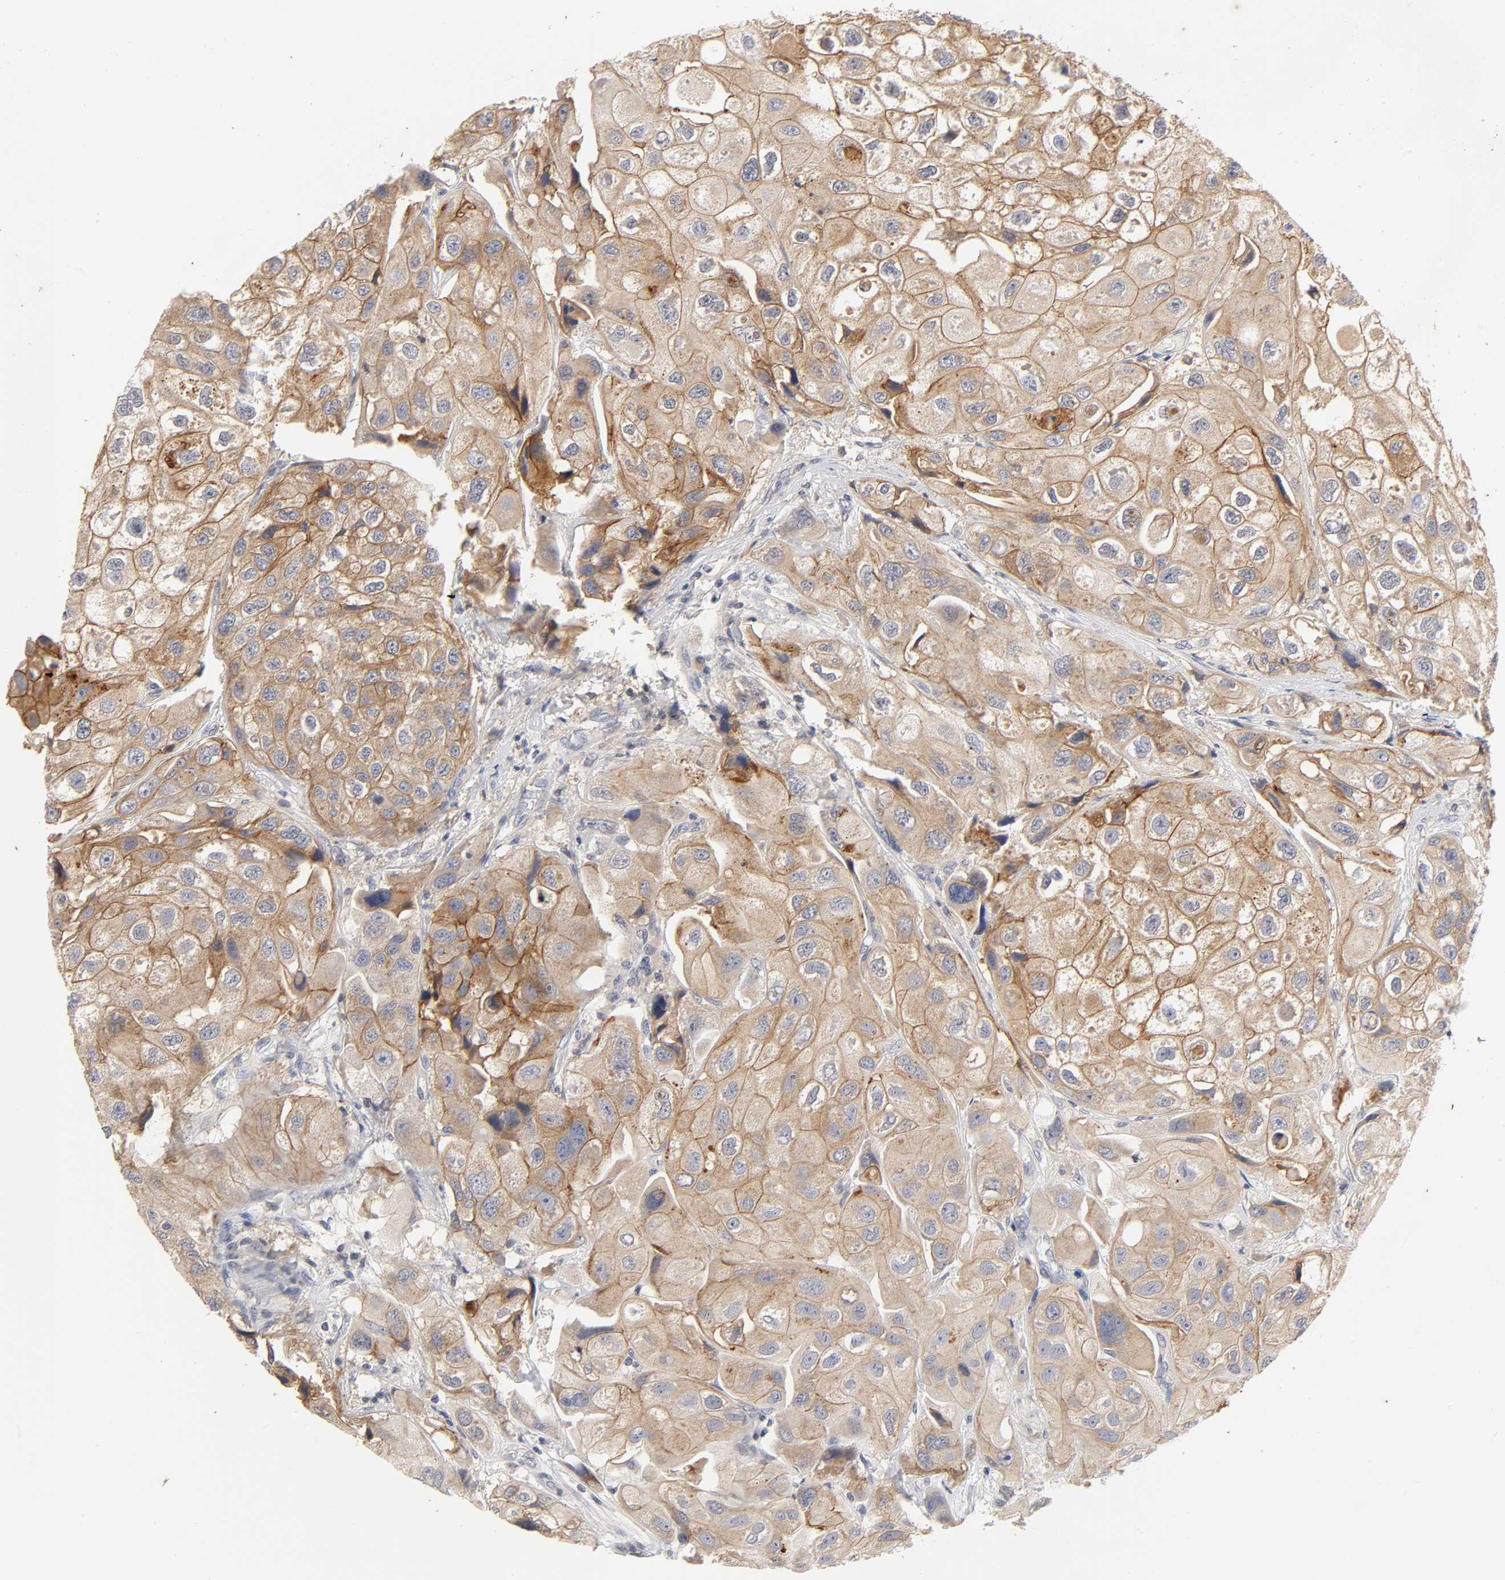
{"staining": {"intensity": "moderate", "quantity": ">75%", "location": "cytoplasmic/membranous"}, "tissue": "urothelial cancer", "cell_type": "Tumor cells", "image_type": "cancer", "snomed": [{"axis": "morphology", "description": "Urothelial carcinoma, High grade"}, {"axis": "topography", "description": "Urinary bladder"}], "caption": "A histopathology image of human urothelial cancer stained for a protein displays moderate cytoplasmic/membranous brown staining in tumor cells.", "gene": "CXADR", "patient": {"sex": "female", "age": 64}}